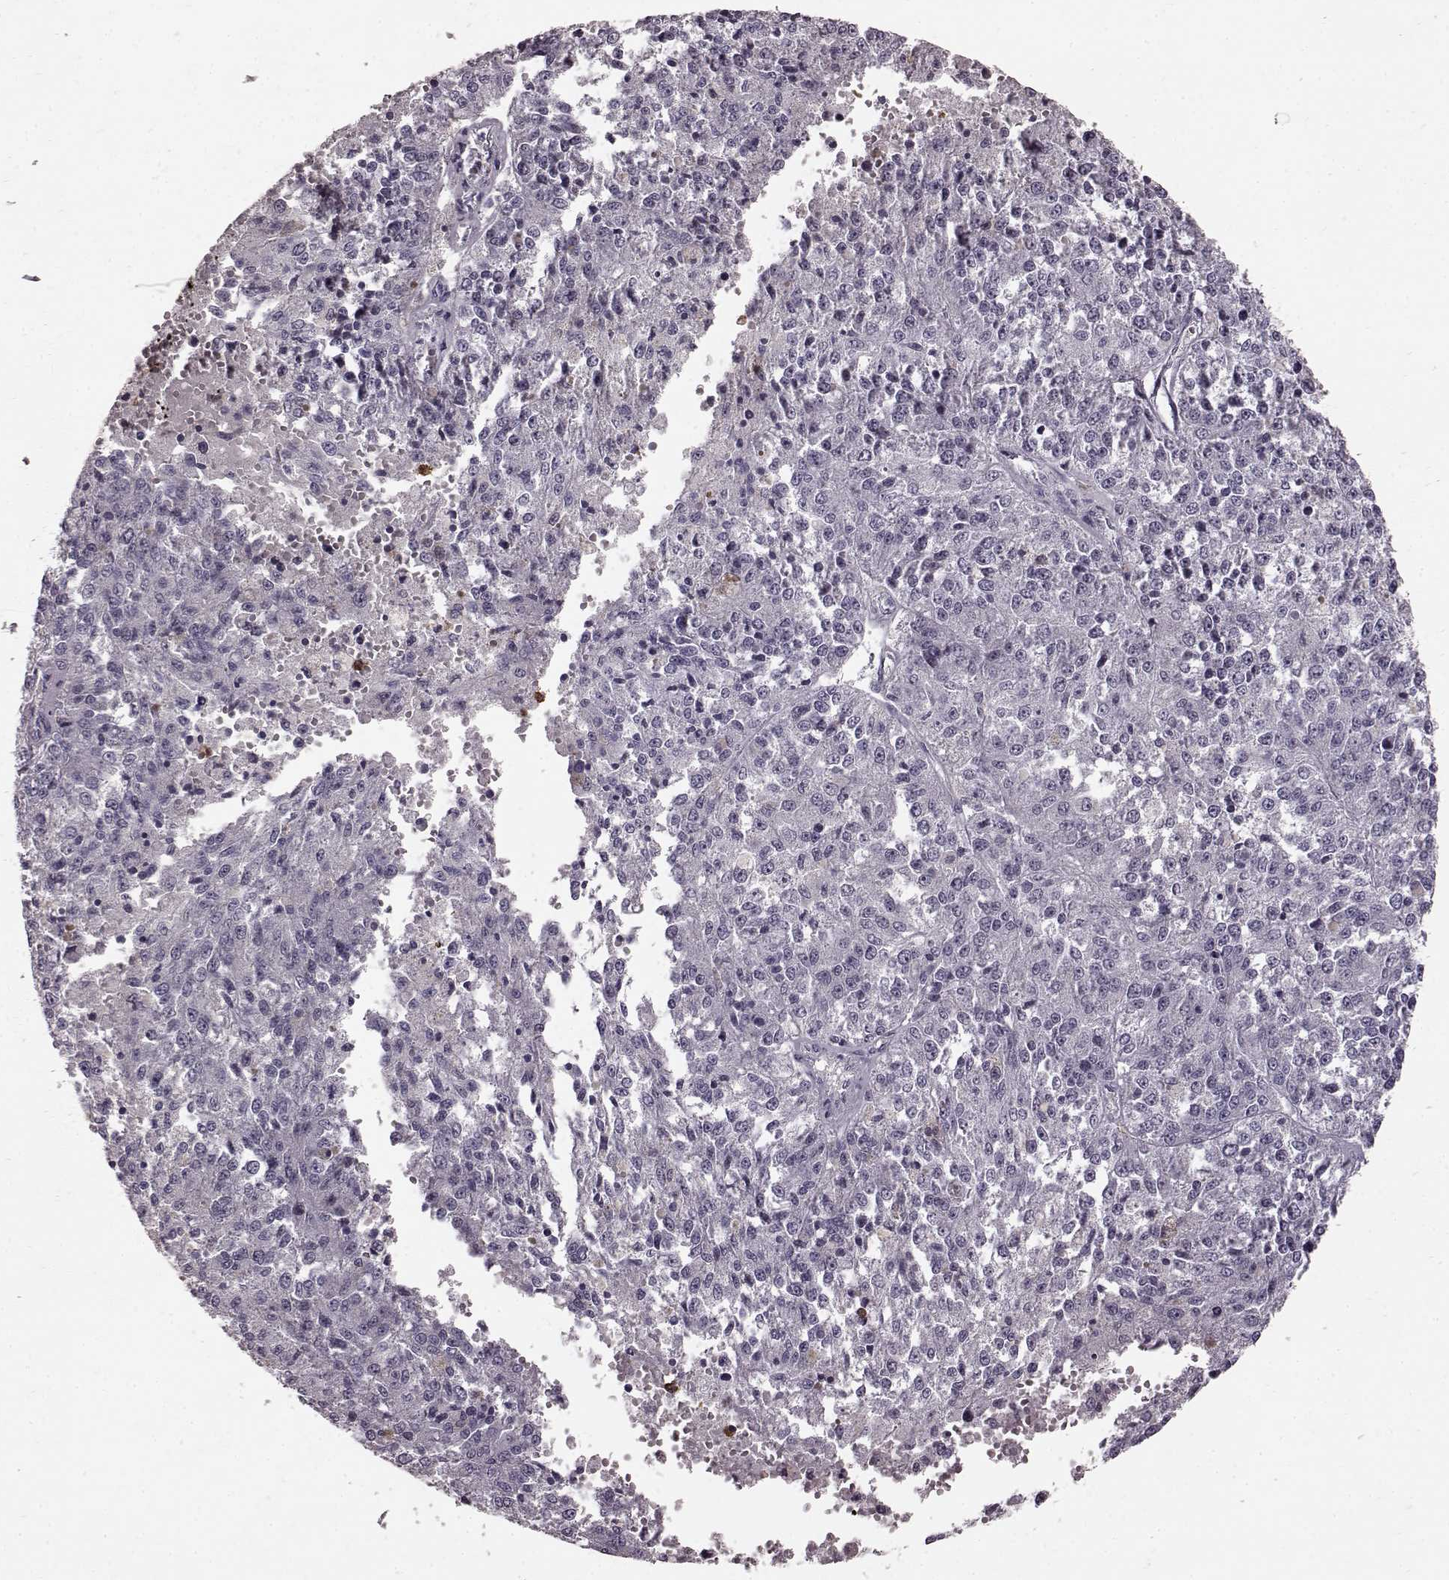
{"staining": {"intensity": "negative", "quantity": "none", "location": "none"}, "tissue": "melanoma", "cell_type": "Tumor cells", "image_type": "cancer", "snomed": [{"axis": "morphology", "description": "Malignant melanoma, Metastatic site"}, {"axis": "topography", "description": "Lymph node"}], "caption": "Human melanoma stained for a protein using immunohistochemistry exhibits no expression in tumor cells.", "gene": "FUT4", "patient": {"sex": "female", "age": 64}}